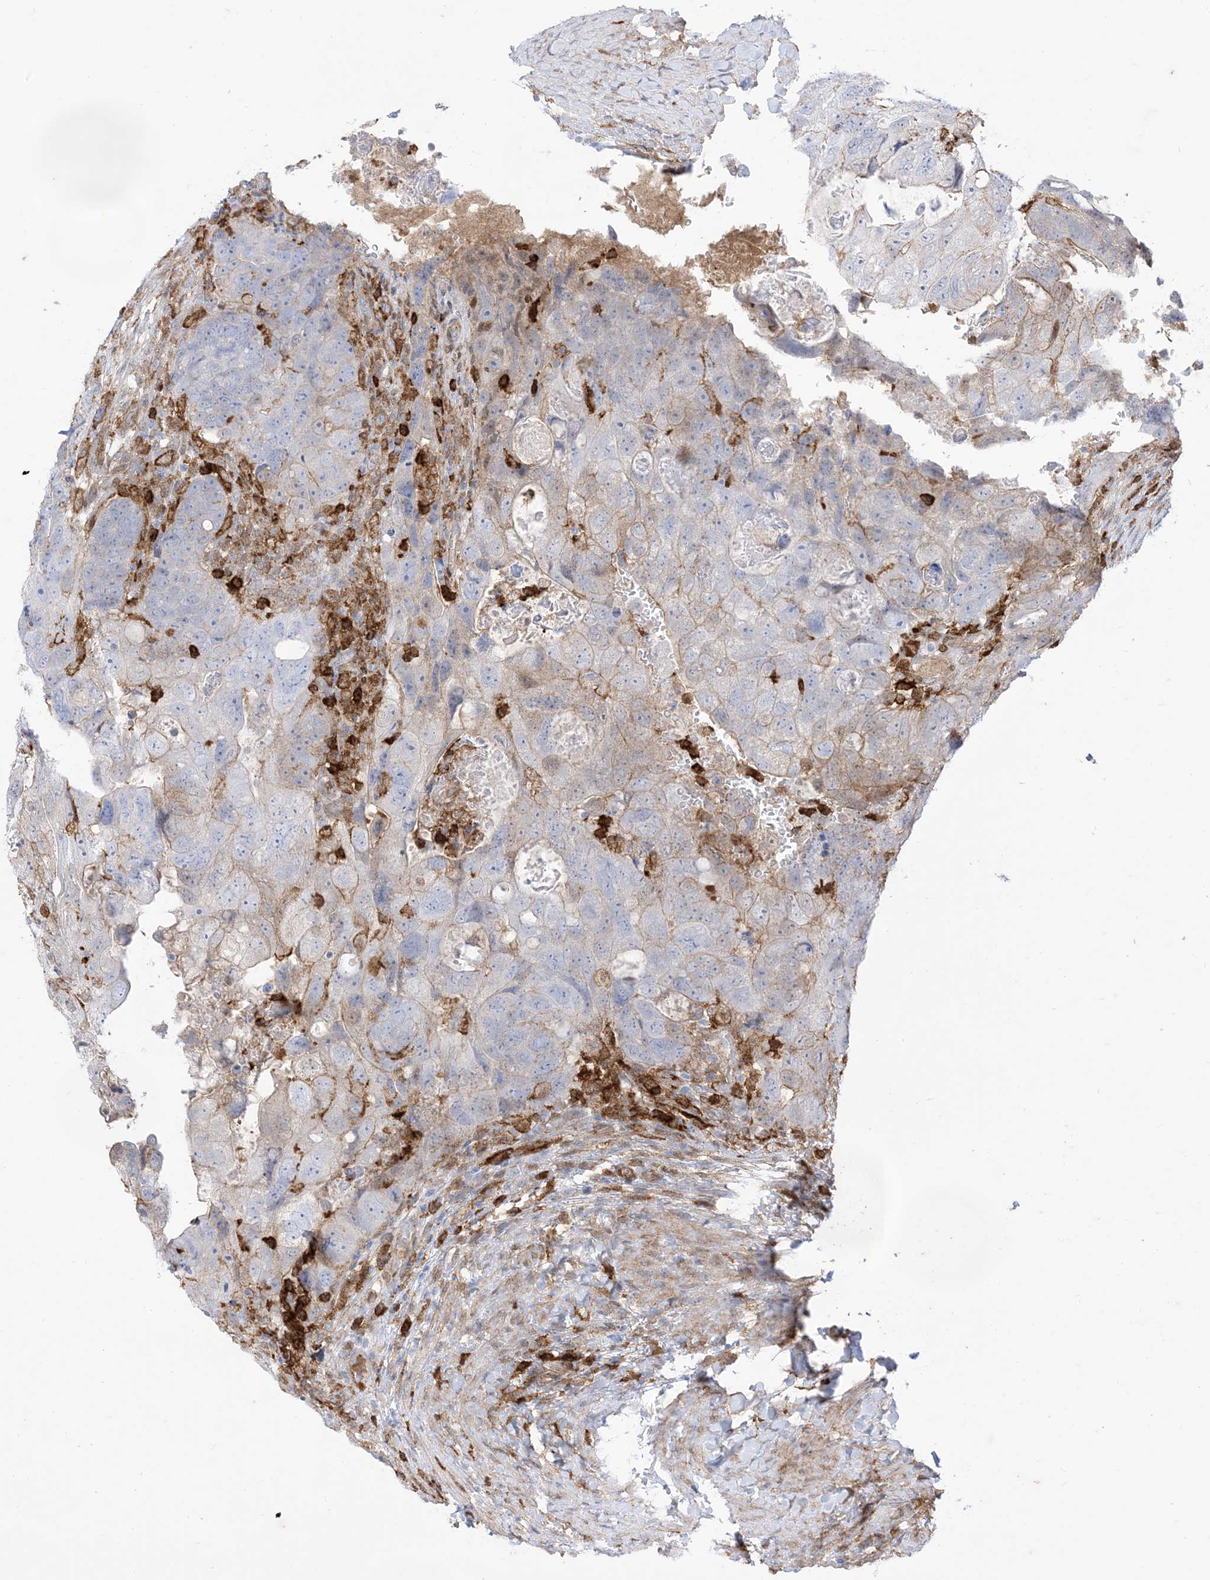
{"staining": {"intensity": "weak", "quantity": "<25%", "location": "cytoplasmic/membranous"}, "tissue": "colorectal cancer", "cell_type": "Tumor cells", "image_type": "cancer", "snomed": [{"axis": "morphology", "description": "Adenocarcinoma, NOS"}, {"axis": "topography", "description": "Rectum"}], "caption": "Adenocarcinoma (colorectal) was stained to show a protein in brown. There is no significant expression in tumor cells.", "gene": "GSN", "patient": {"sex": "male", "age": 59}}